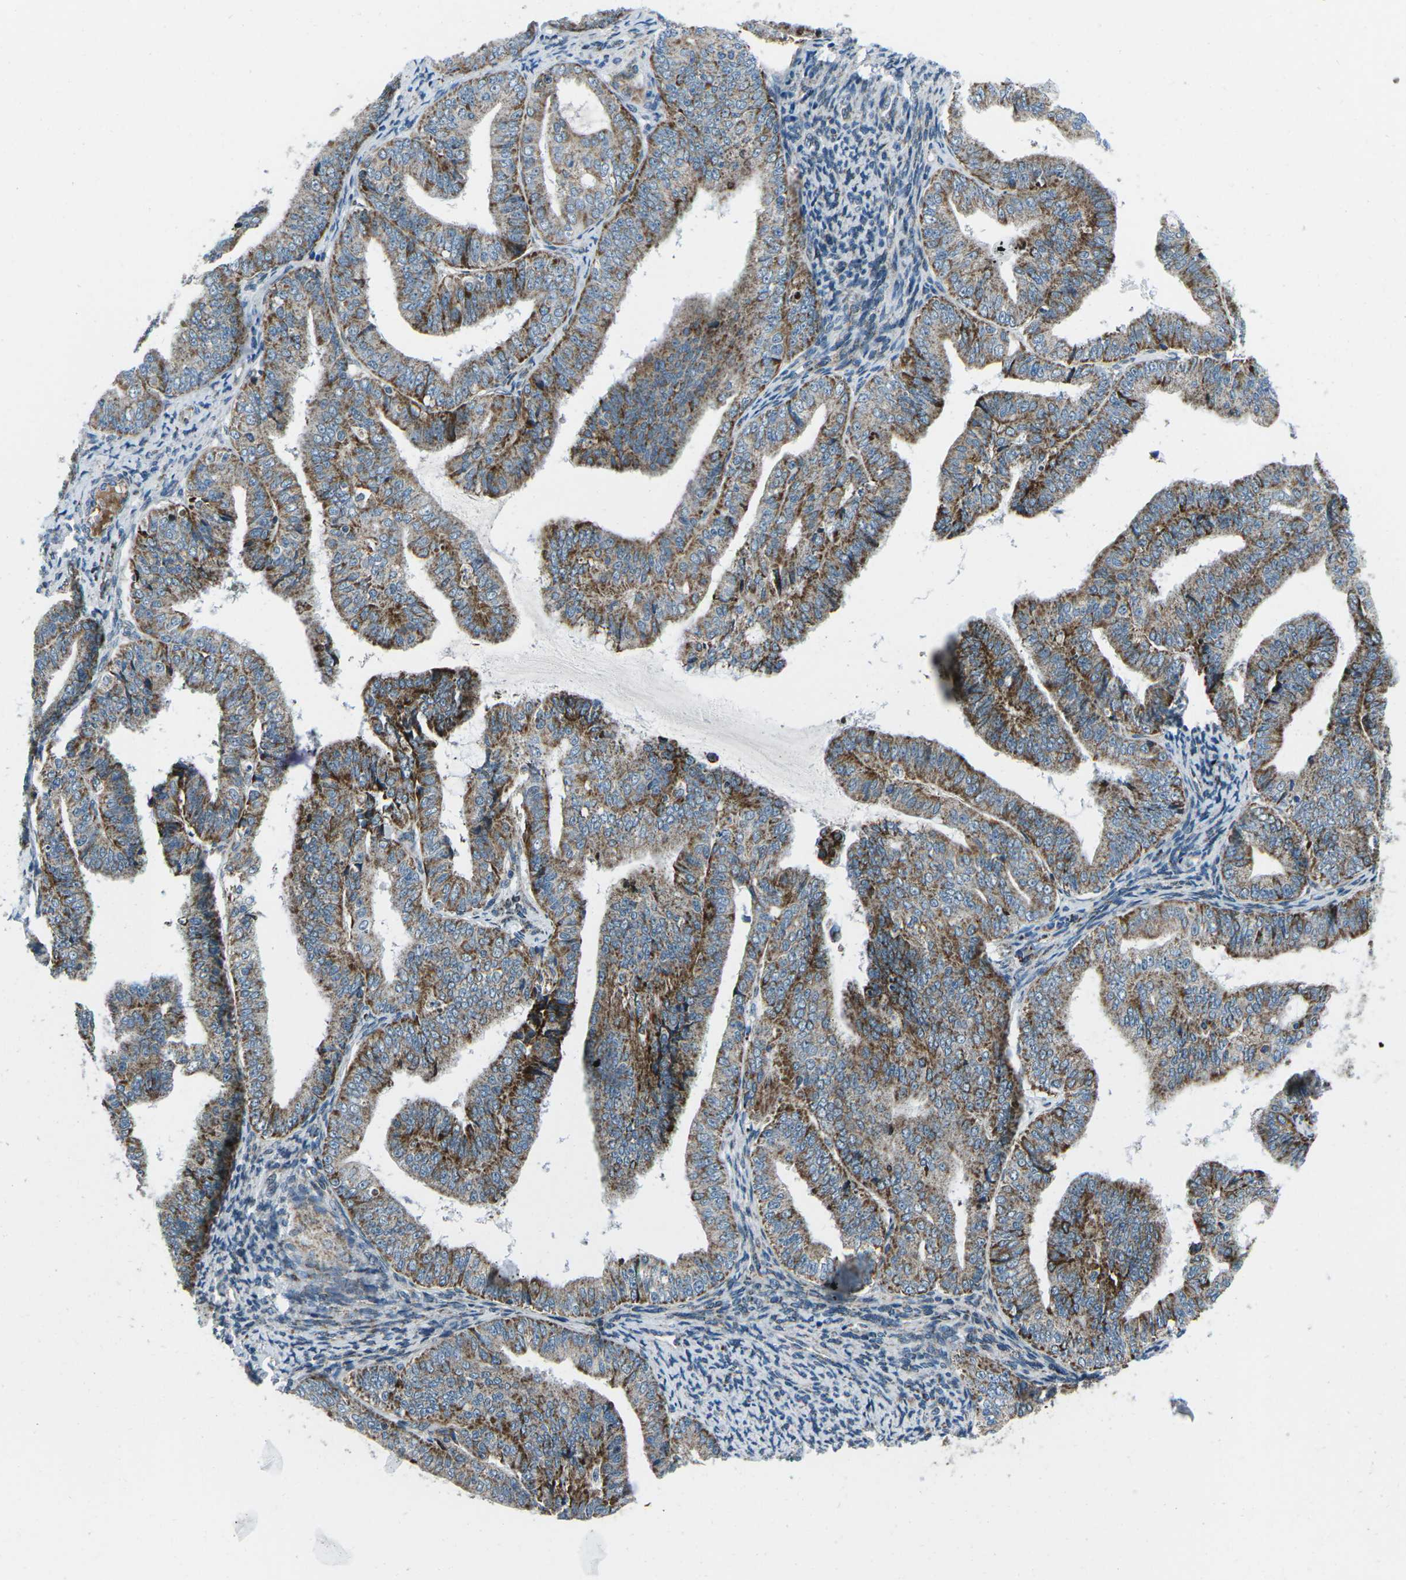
{"staining": {"intensity": "moderate", "quantity": ">75%", "location": "cytoplasmic/membranous"}, "tissue": "endometrial cancer", "cell_type": "Tumor cells", "image_type": "cancer", "snomed": [{"axis": "morphology", "description": "Adenocarcinoma, NOS"}, {"axis": "topography", "description": "Endometrium"}], "caption": "Tumor cells display medium levels of moderate cytoplasmic/membranous staining in about >75% of cells in human endometrial cancer (adenocarcinoma). The staining was performed using DAB (3,3'-diaminobenzidine), with brown indicating positive protein expression. Nuclei are stained blue with hematoxylin.", "gene": "RFESD", "patient": {"sex": "female", "age": 63}}